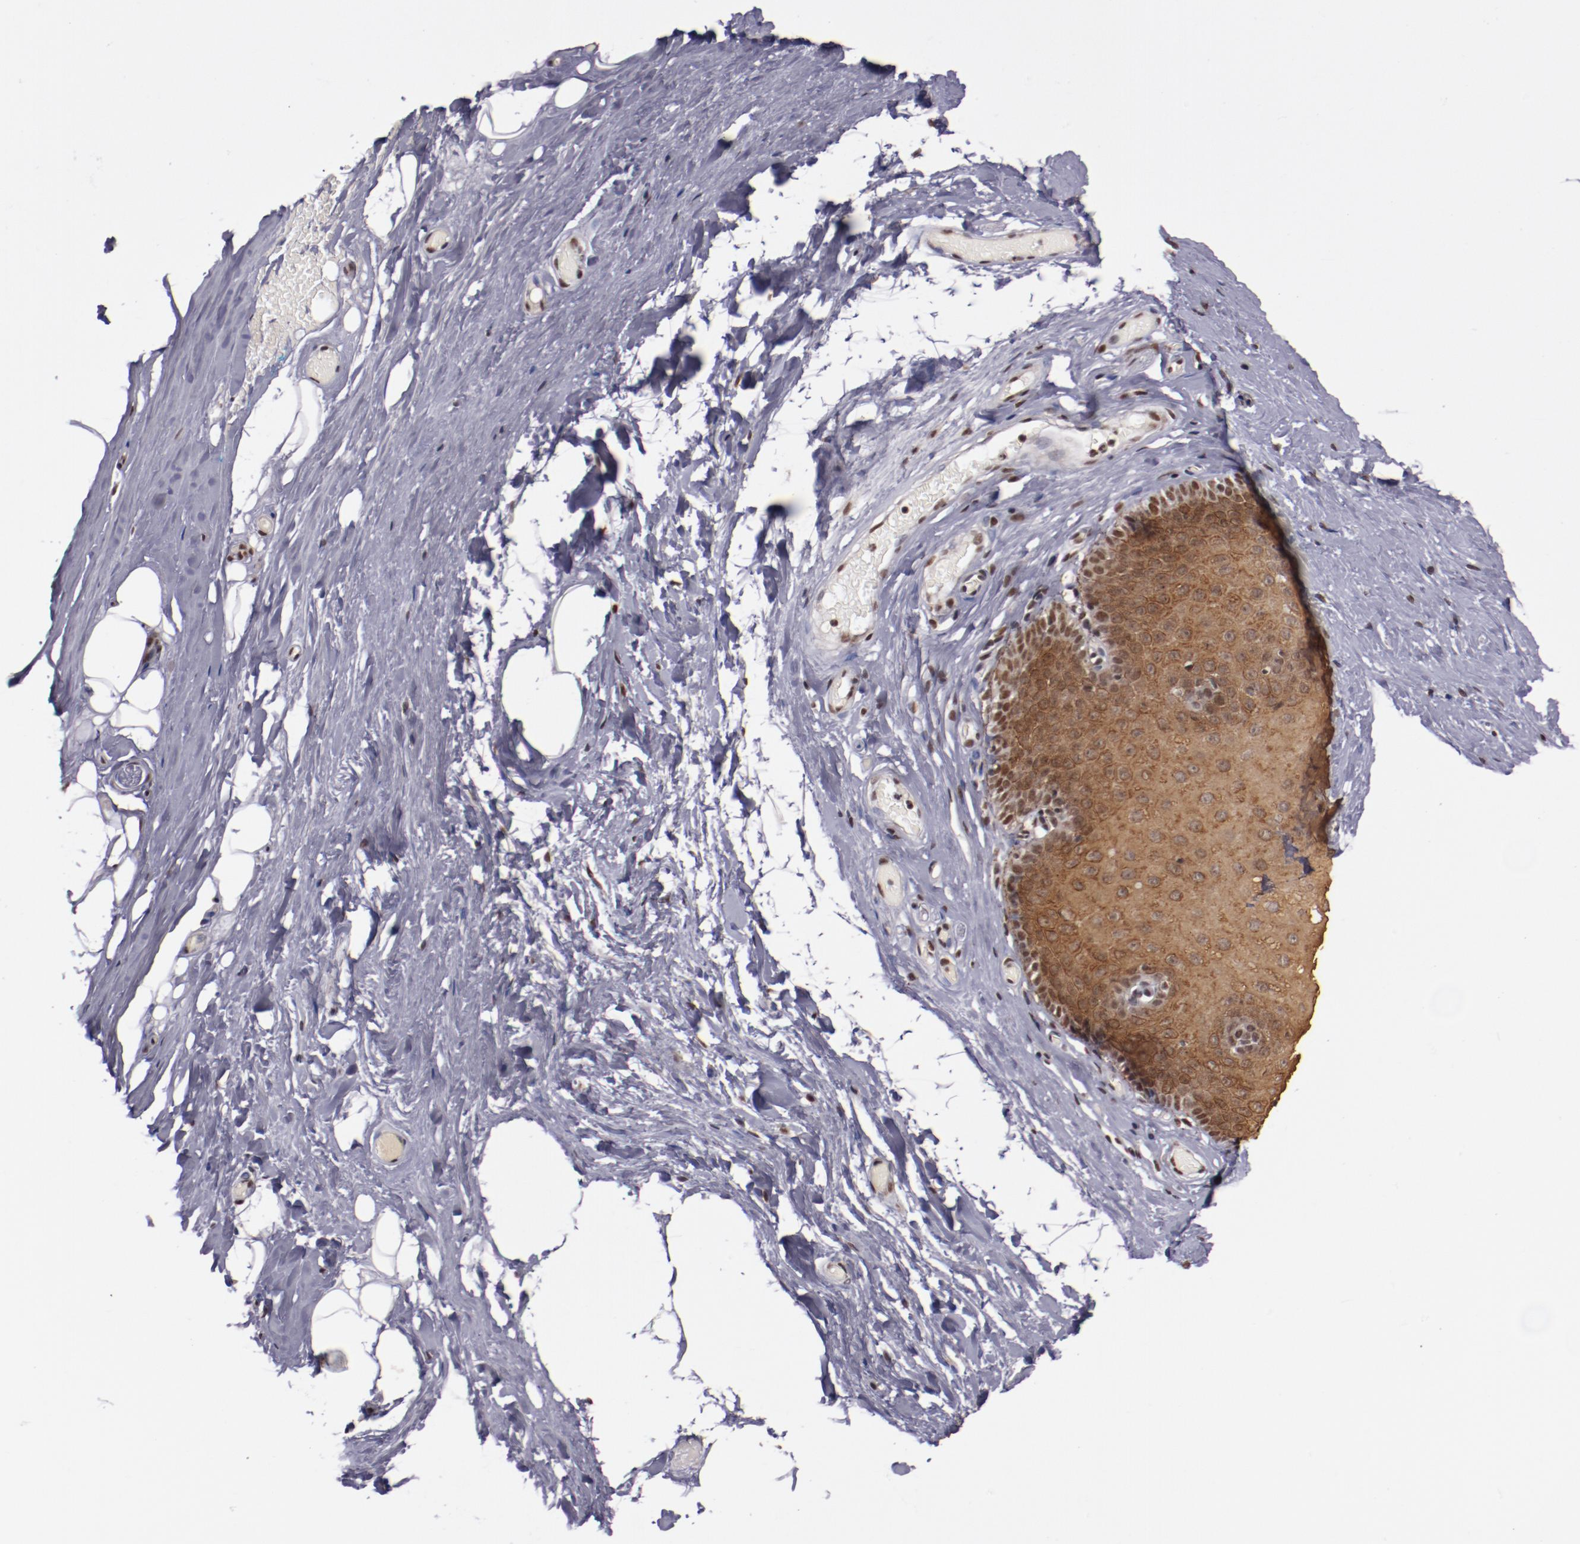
{"staining": {"intensity": "moderate", "quantity": ">75%", "location": "cytoplasmic/membranous,nuclear"}, "tissue": "nasopharynx", "cell_type": "Respiratory epithelial cells", "image_type": "normal", "snomed": [{"axis": "morphology", "description": "Normal tissue, NOS"}, {"axis": "topography", "description": "Nasopharynx"}], "caption": "DAB immunohistochemical staining of benign human nasopharynx reveals moderate cytoplasmic/membranous,nuclear protein positivity in approximately >75% of respiratory epithelial cells. The staining was performed using DAB (3,3'-diaminobenzidine), with brown indicating positive protein expression. Nuclei are stained blue with hematoxylin.", "gene": "STAG2", "patient": {"sex": "male", "age": 56}}